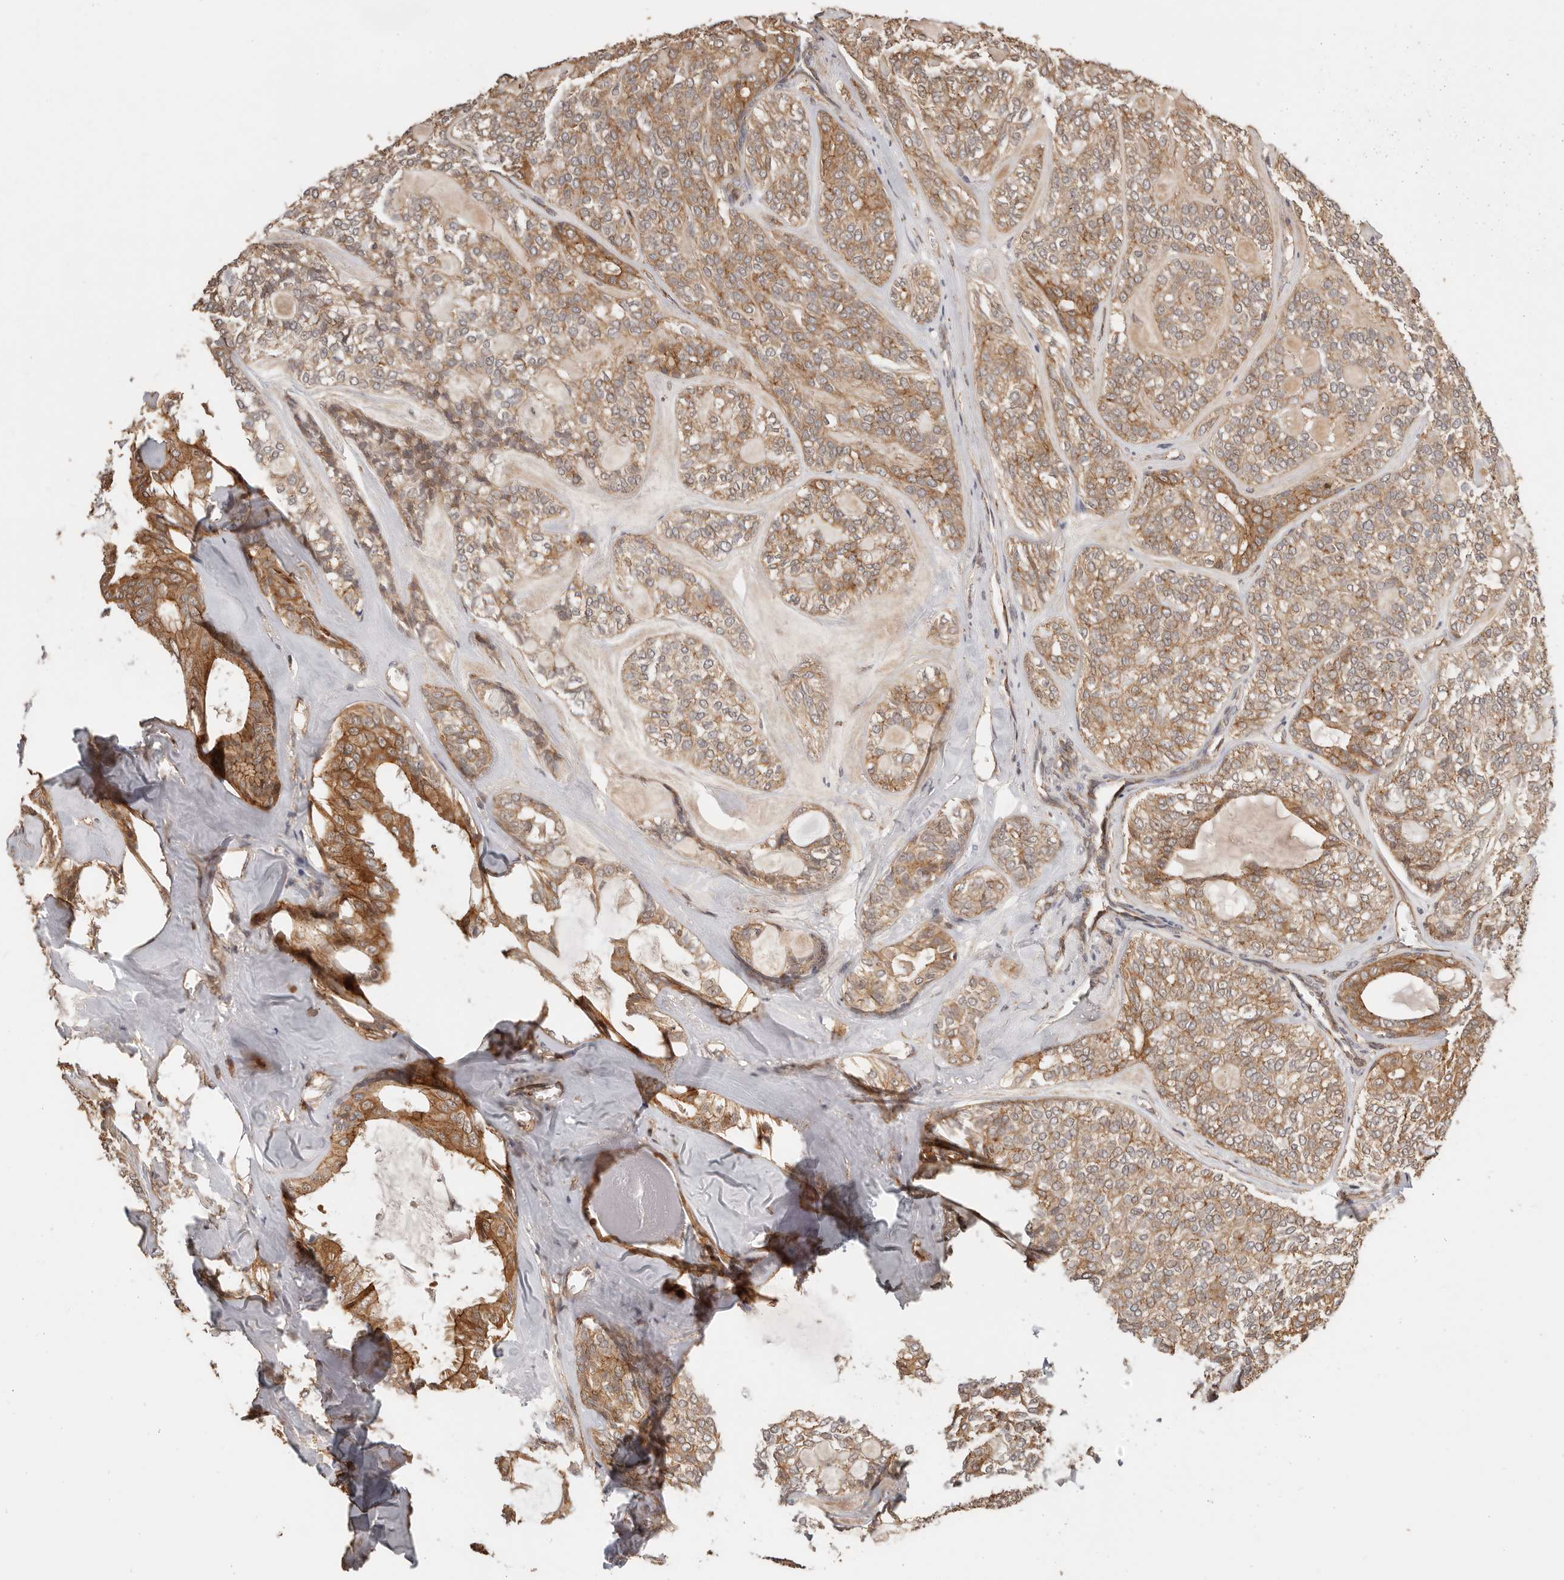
{"staining": {"intensity": "moderate", "quantity": ">75%", "location": "cytoplasmic/membranous"}, "tissue": "head and neck cancer", "cell_type": "Tumor cells", "image_type": "cancer", "snomed": [{"axis": "morphology", "description": "Adenocarcinoma, NOS"}, {"axis": "topography", "description": "Head-Neck"}], "caption": "Head and neck adenocarcinoma tissue shows moderate cytoplasmic/membranous positivity in about >75% of tumor cells", "gene": "AFDN", "patient": {"sex": "male", "age": 66}}